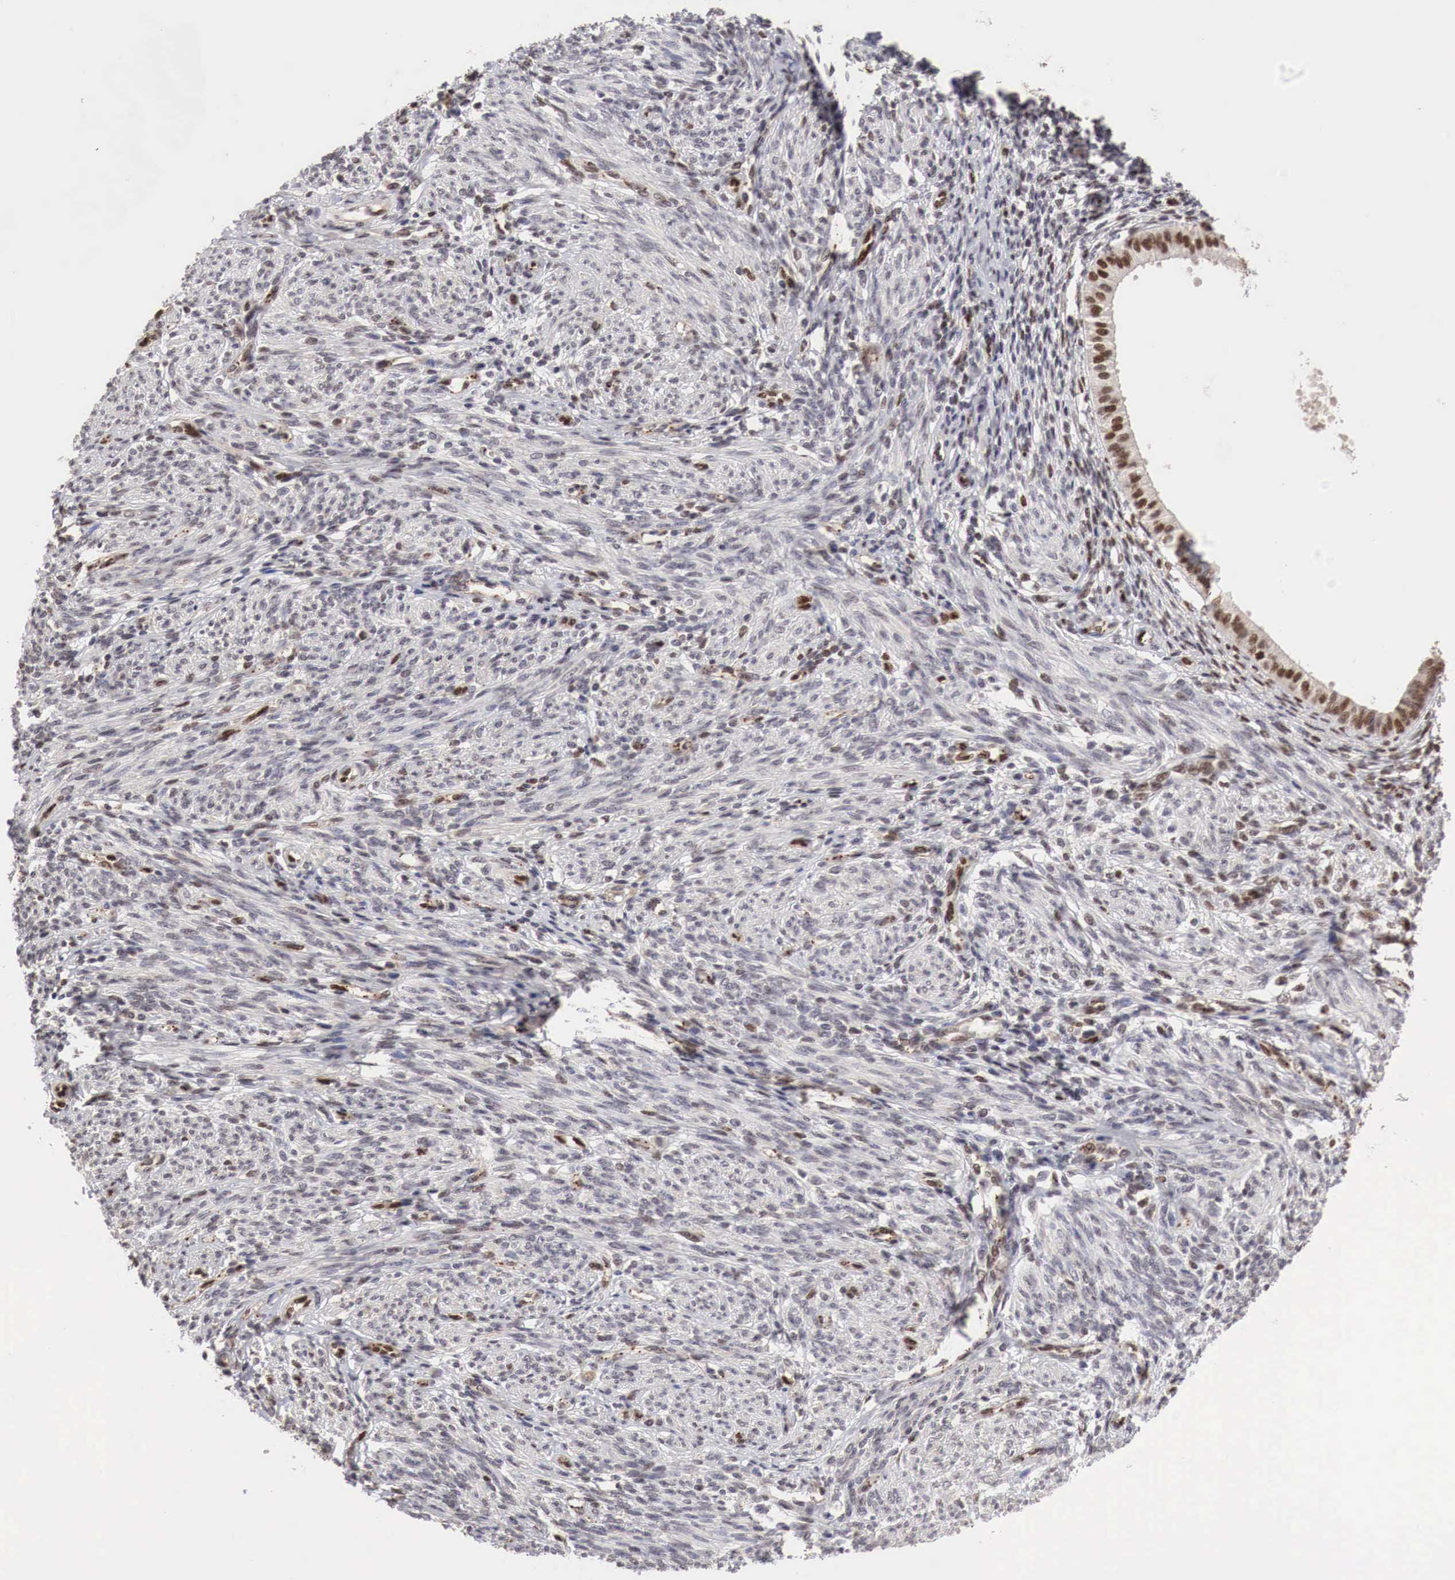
{"staining": {"intensity": "negative", "quantity": "none", "location": "none"}, "tissue": "endometrium", "cell_type": "Cells in endometrial stroma", "image_type": "normal", "snomed": [{"axis": "morphology", "description": "Normal tissue, NOS"}, {"axis": "topography", "description": "Endometrium"}], "caption": "Immunohistochemical staining of normal human endometrium demonstrates no significant positivity in cells in endometrial stroma.", "gene": "DACH2", "patient": {"sex": "female", "age": 82}}